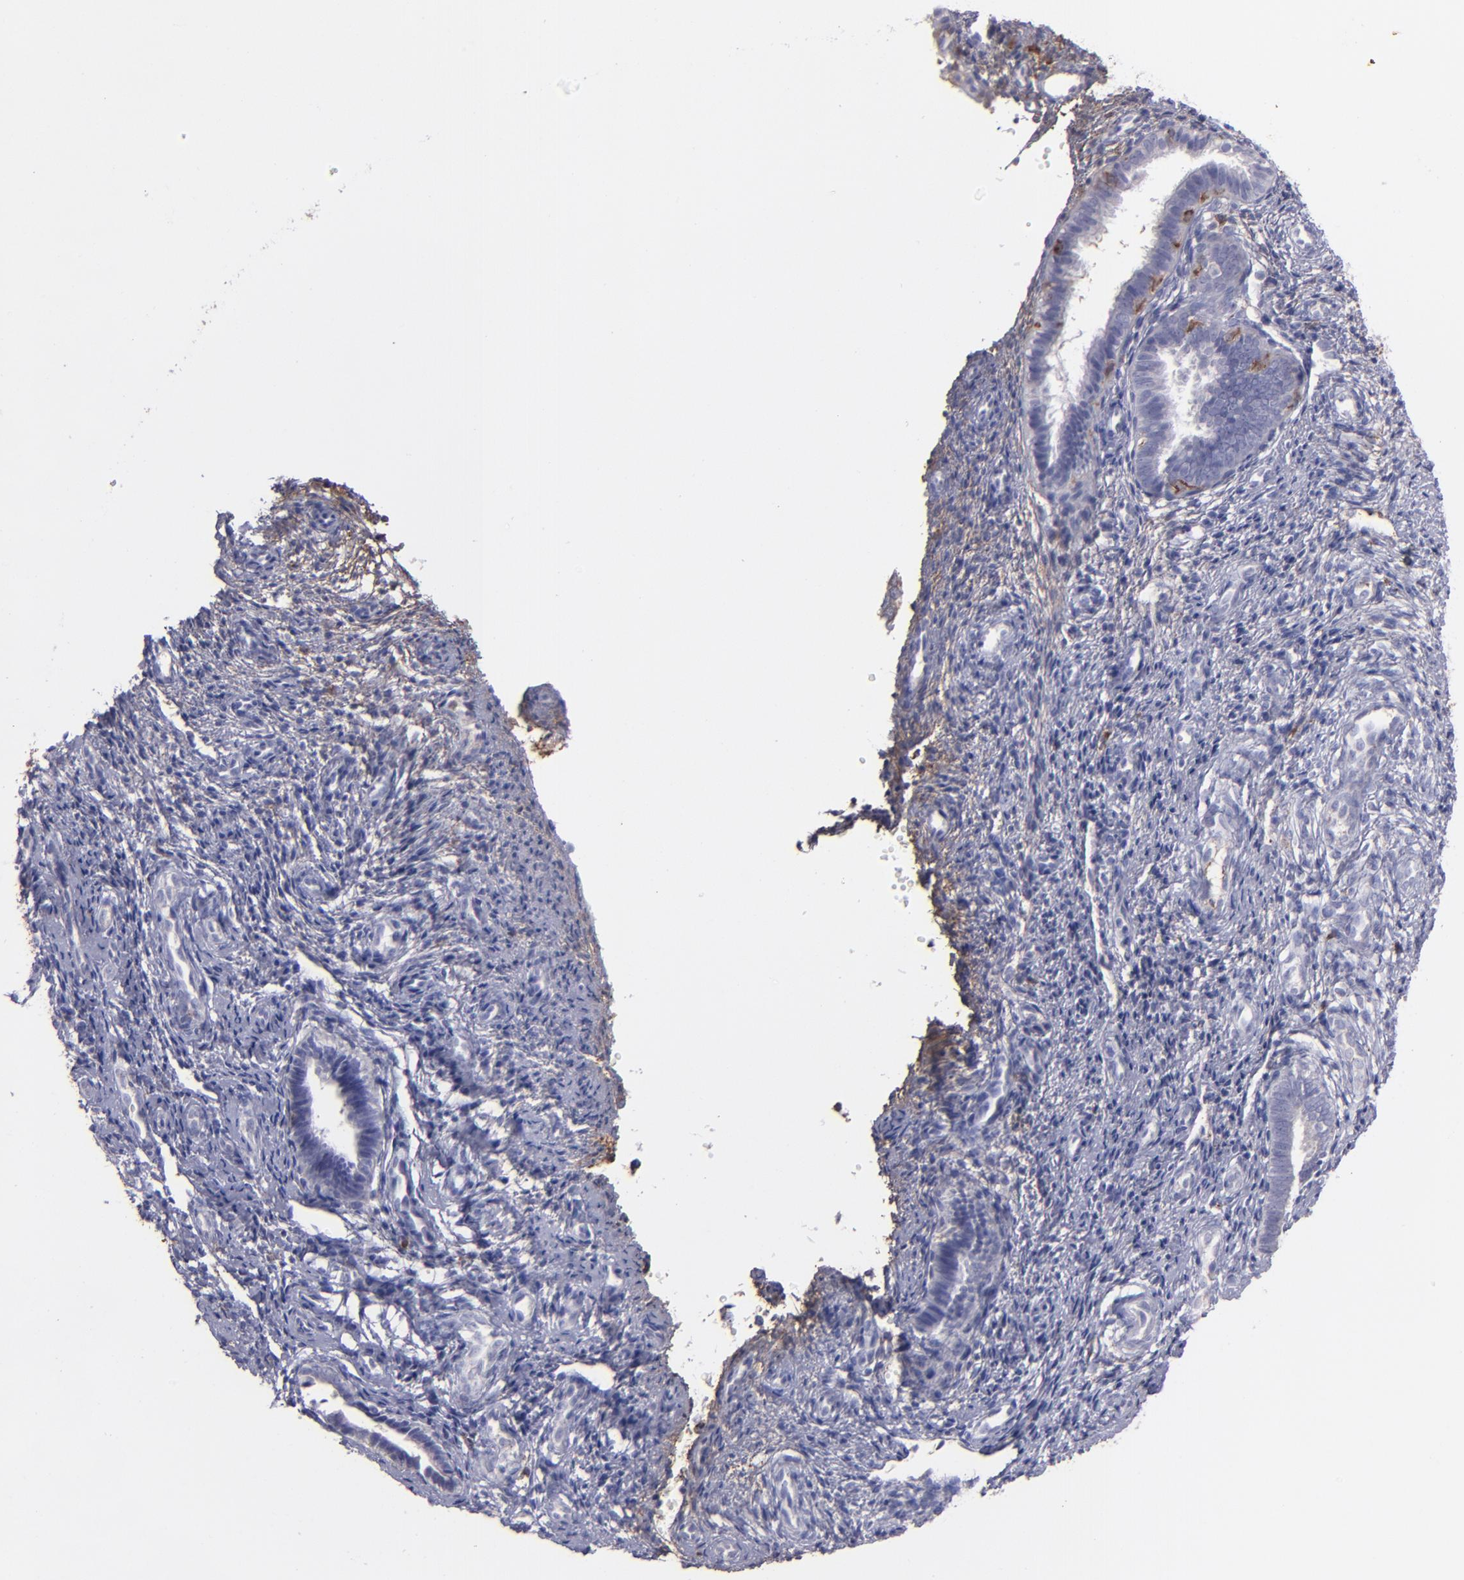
{"staining": {"intensity": "weak", "quantity": "25%-75%", "location": "cytoplasmic/membranous"}, "tissue": "endometrium", "cell_type": "Cells in endometrial stroma", "image_type": "normal", "snomed": [{"axis": "morphology", "description": "Normal tissue, NOS"}, {"axis": "topography", "description": "Endometrium"}], "caption": "Unremarkable endometrium displays weak cytoplasmic/membranous expression in approximately 25%-75% of cells in endometrial stroma (IHC, brightfield microscopy, high magnification)..", "gene": "C1QA", "patient": {"sex": "female", "age": 27}}